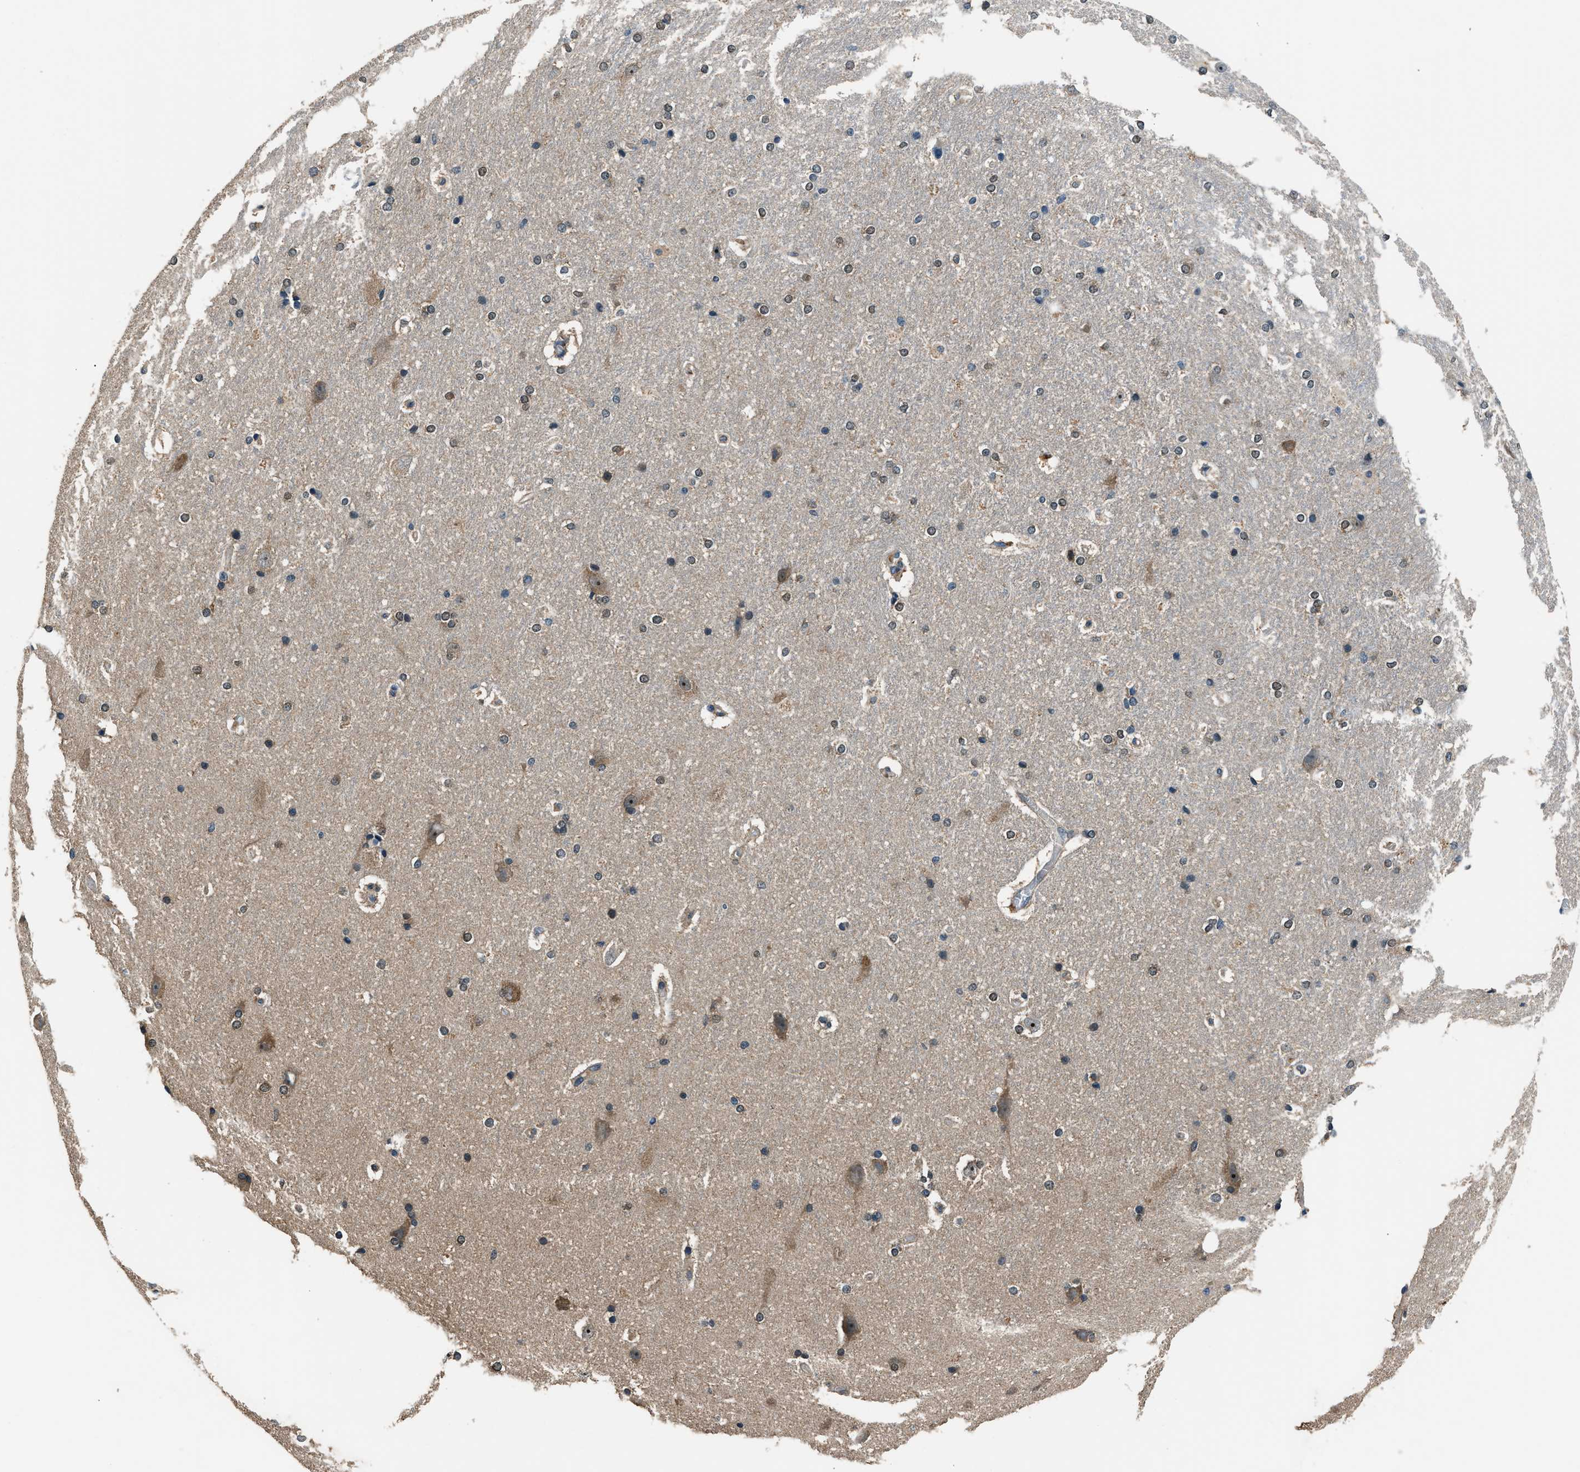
{"staining": {"intensity": "weak", "quantity": "25%-75%", "location": "nuclear"}, "tissue": "hippocampus", "cell_type": "Glial cells", "image_type": "normal", "snomed": [{"axis": "morphology", "description": "Normal tissue, NOS"}, {"axis": "topography", "description": "Hippocampus"}], "caption": "Glial cells demonstrate weak nuclear positivity in approximately 25%-75% of cells in benign hippocampus.", "gene": "ARFGAP2", "patient": {"sex": "female", "age": 19}}